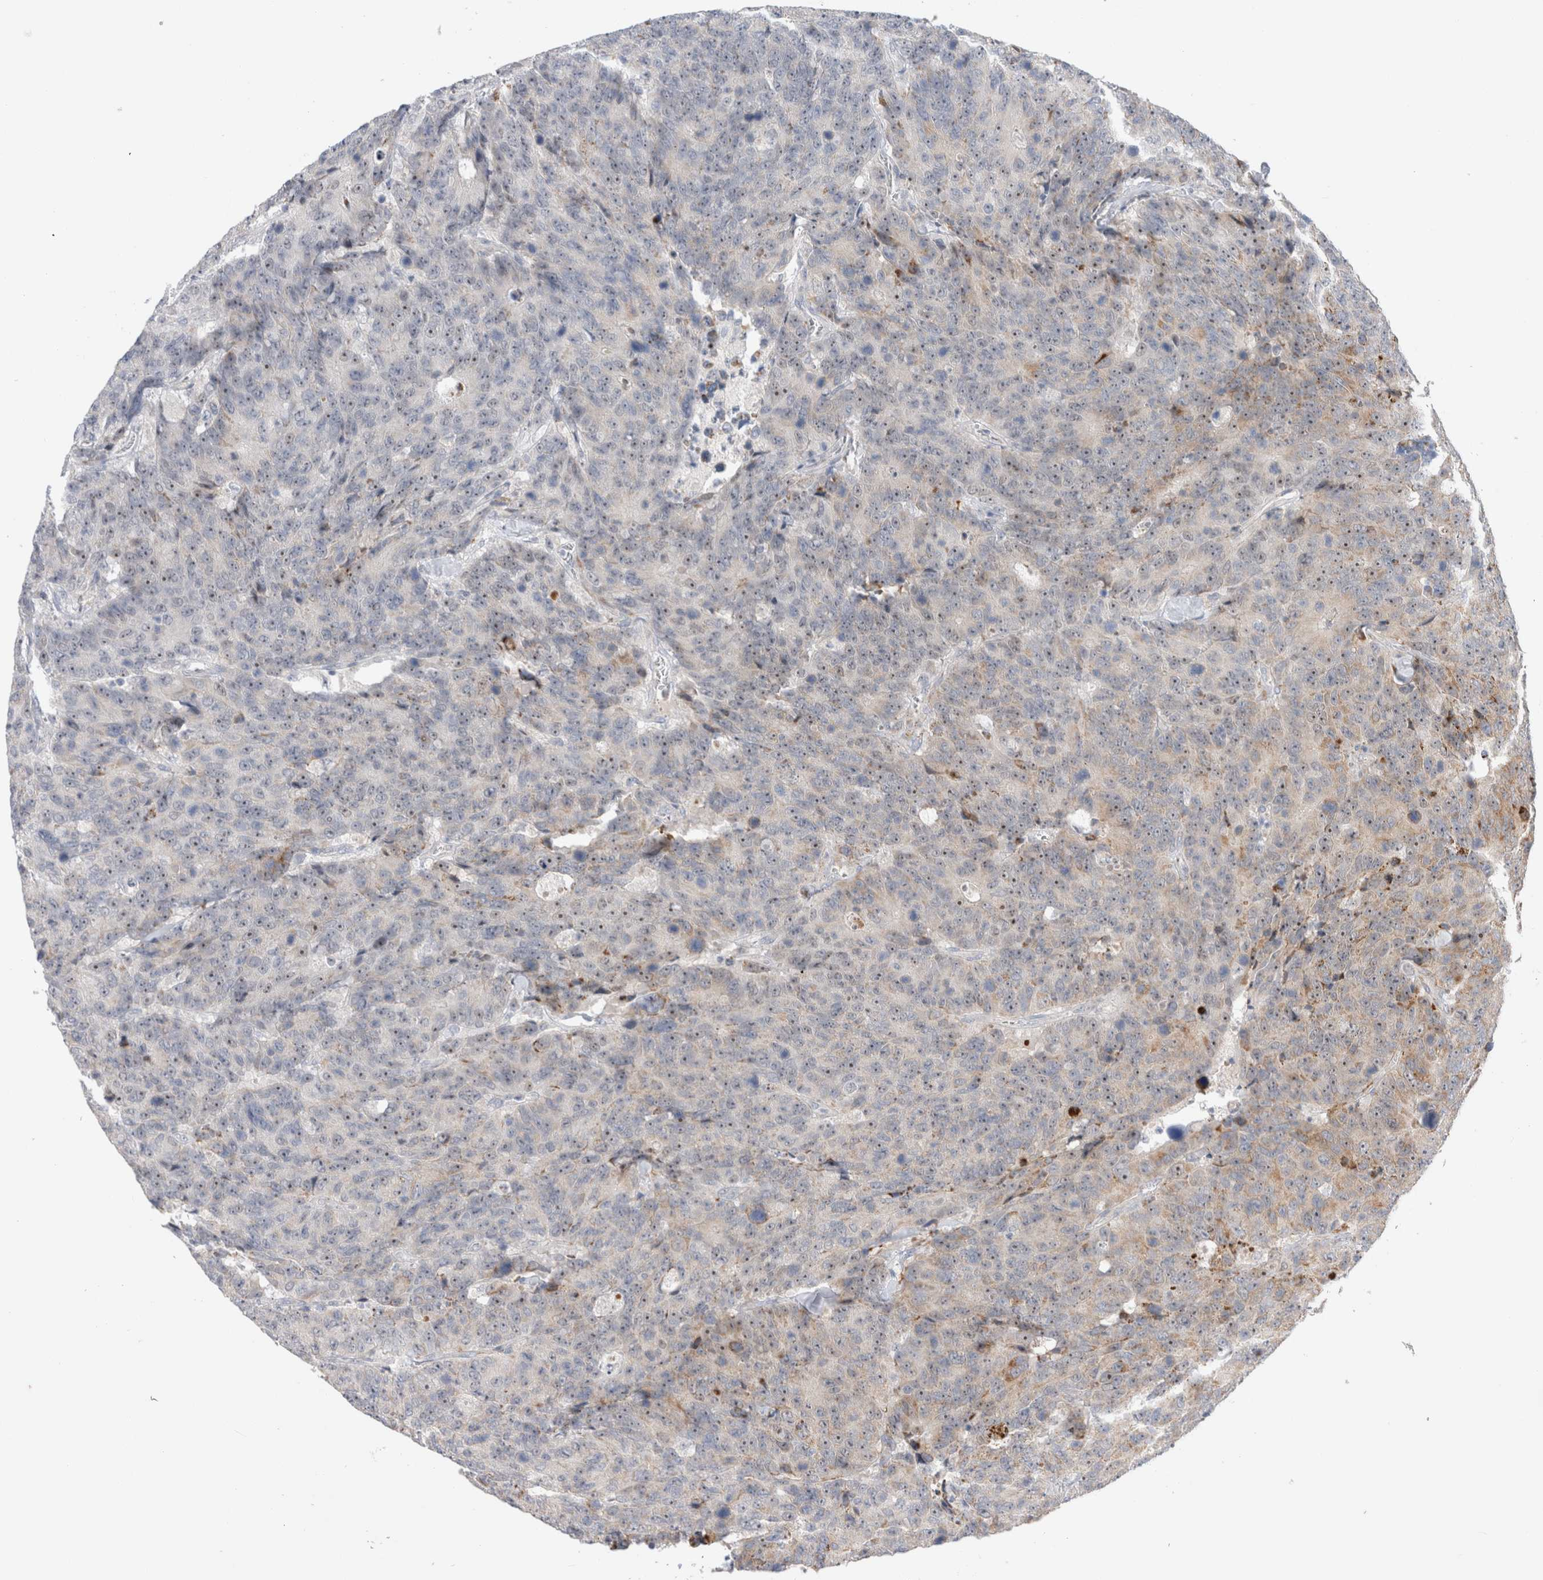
{"staining": {"intensity": "moderate", "quantity": "<25%", "location": "cytoplasmic/membranous,nuclear"}, "tissue": "colorectal cancer", "cell_type": "Tumor cells", "image_type": "cancer", "snomed": [{"axis": "morphology", "description": "Adenocarcinoma, NOS"}, {"axis": "topography", "description": "Colon"}], "caption": "Protein analysis of colorectal cancer (adenocarcinoma) tissue reveals moderate cytoplasmic/membranous and nuclear positivity in about <25% of tumor cells.", "gene": "CHADL", "patient": {"sex": "female", "age": 86}}